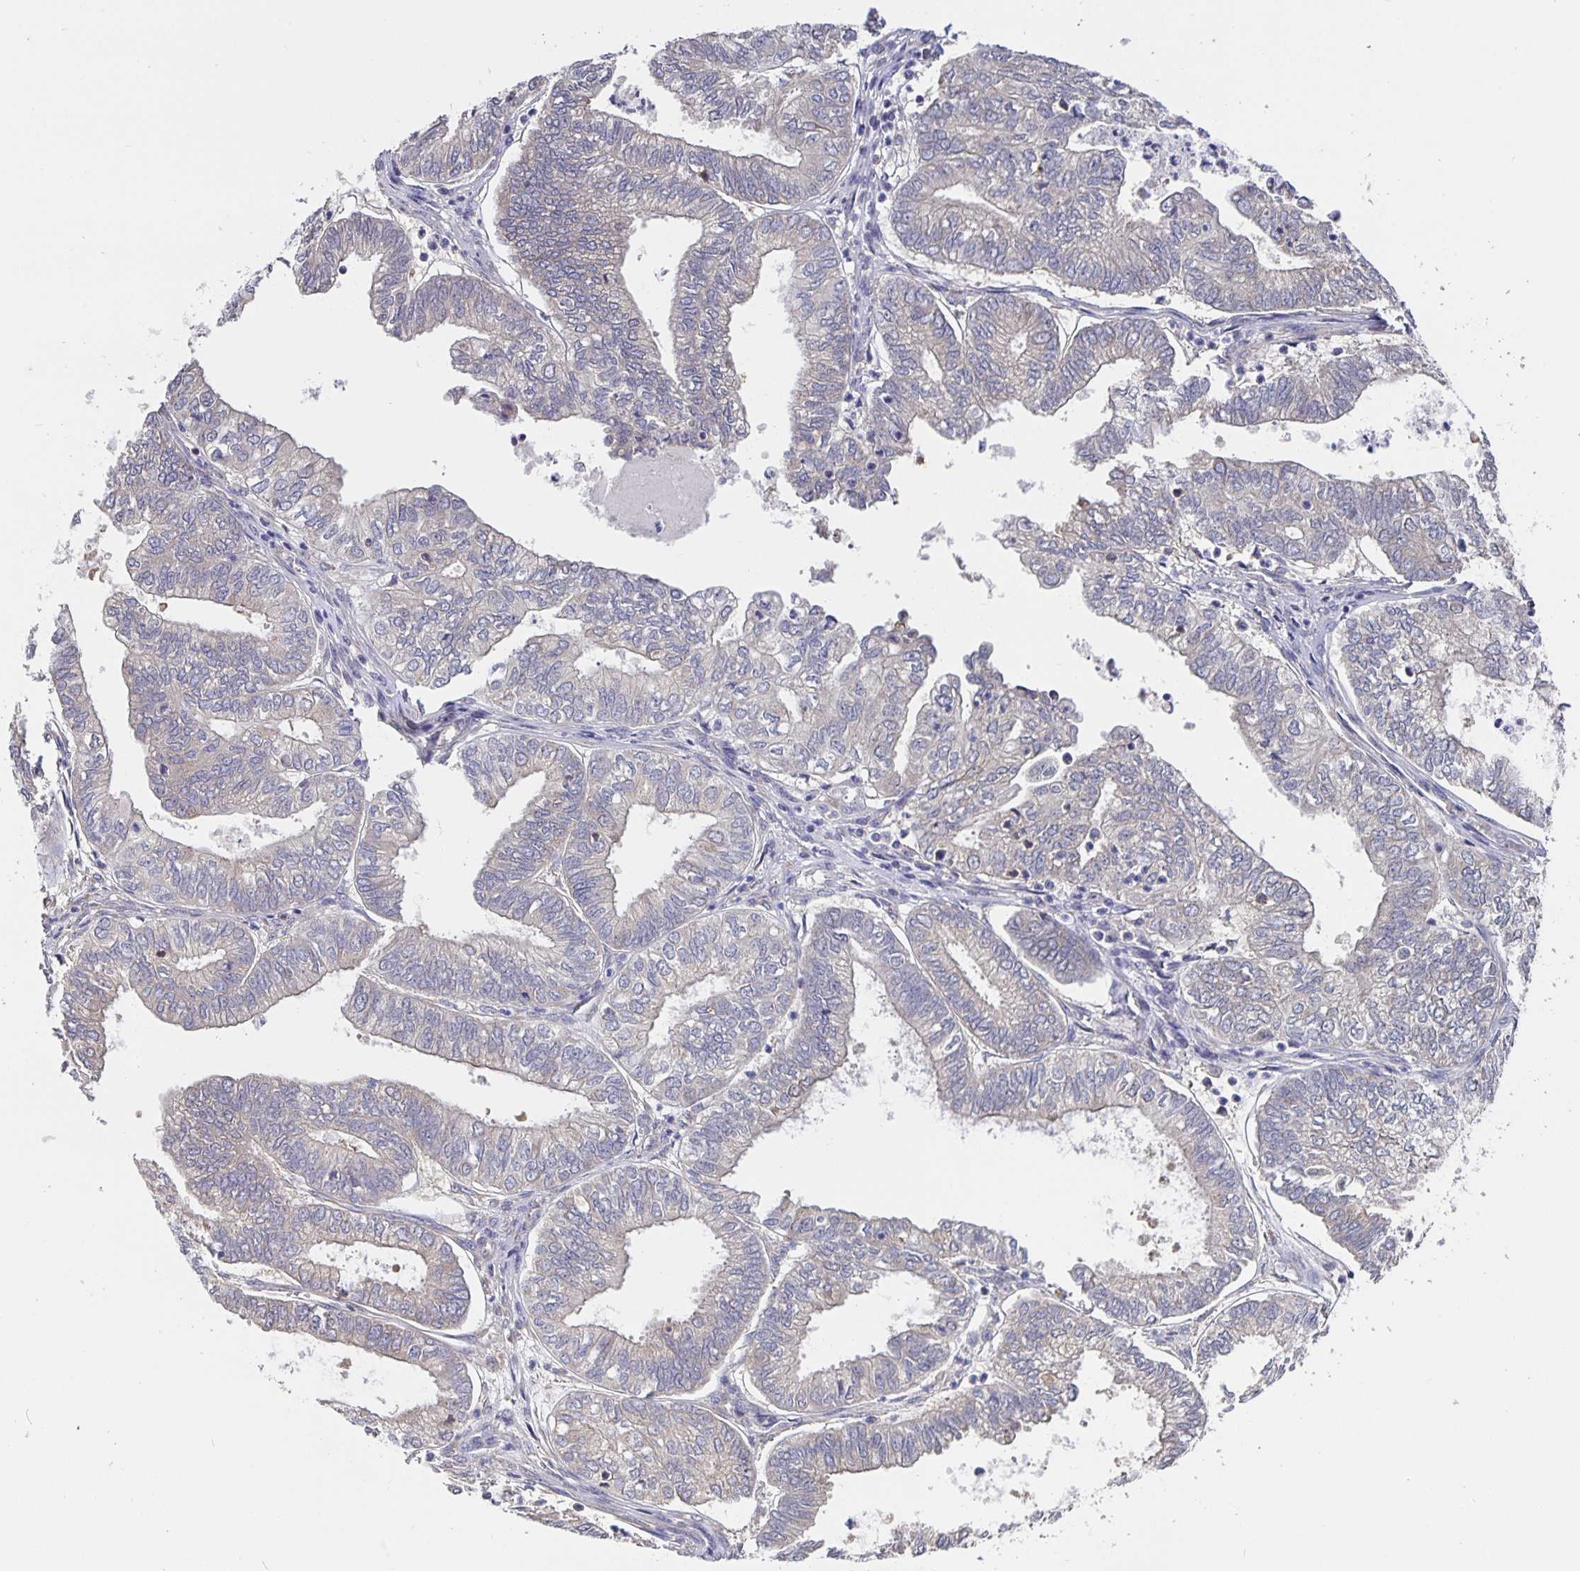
{"staining": {"intensity": "weak", "quantity": "25%-75%", "location": "cytoplasmic/membranous"}, "tissue": "ovarian cancer", "cell_type": "Tumor cells", "image_type": "cancer", "snomed": [{"axis": "morphology", "description": "Carcinoma, endometroid"}, {"axis": "topography", "description": "Ovary"}], "caption": "Approximately 25%-75% of tumor cells in ovarian cancer reveal weak cytoplasmic/membranous protein expression as visualized by brown immunohistochemical staining.", "gene": "FEM1C", "patient": {"sex": "female", "age": 64}}